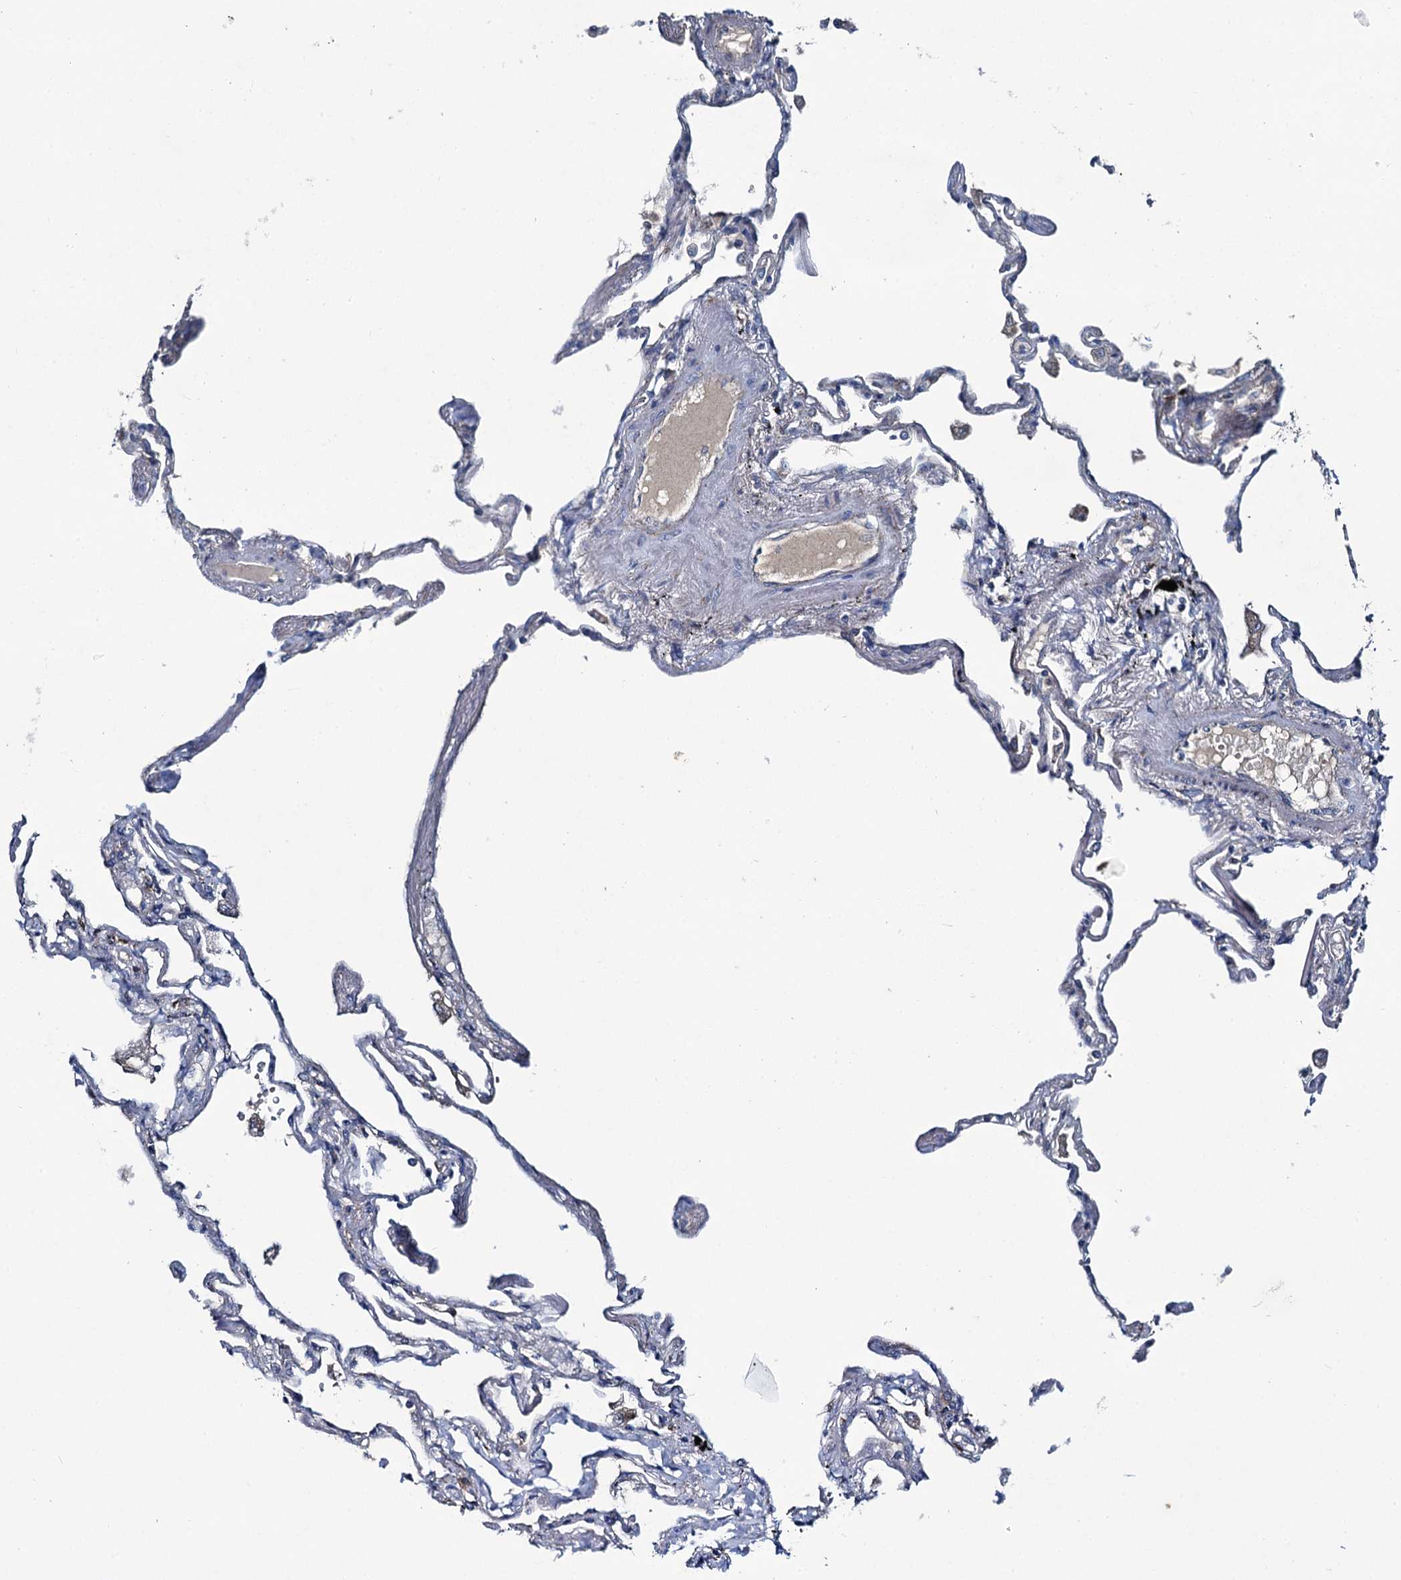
{"staining": {"intensity": "negative", "quantity": "none", "location": "none"}, "tissue": "lung", "cell_type": "Alveolar cells", "image_type": "normal", "snomed": [{"axis": "morphology", "description": "Normal tissue, NOS"}, {"axis": "topography", "description": "Lung"}], "caption": "This is an immunohistochemistry photomicrograph of normal lung. There is no expression in alveolar cells.", "gene": "METTL4", "patient": {"sex": "female", "age": 67}}